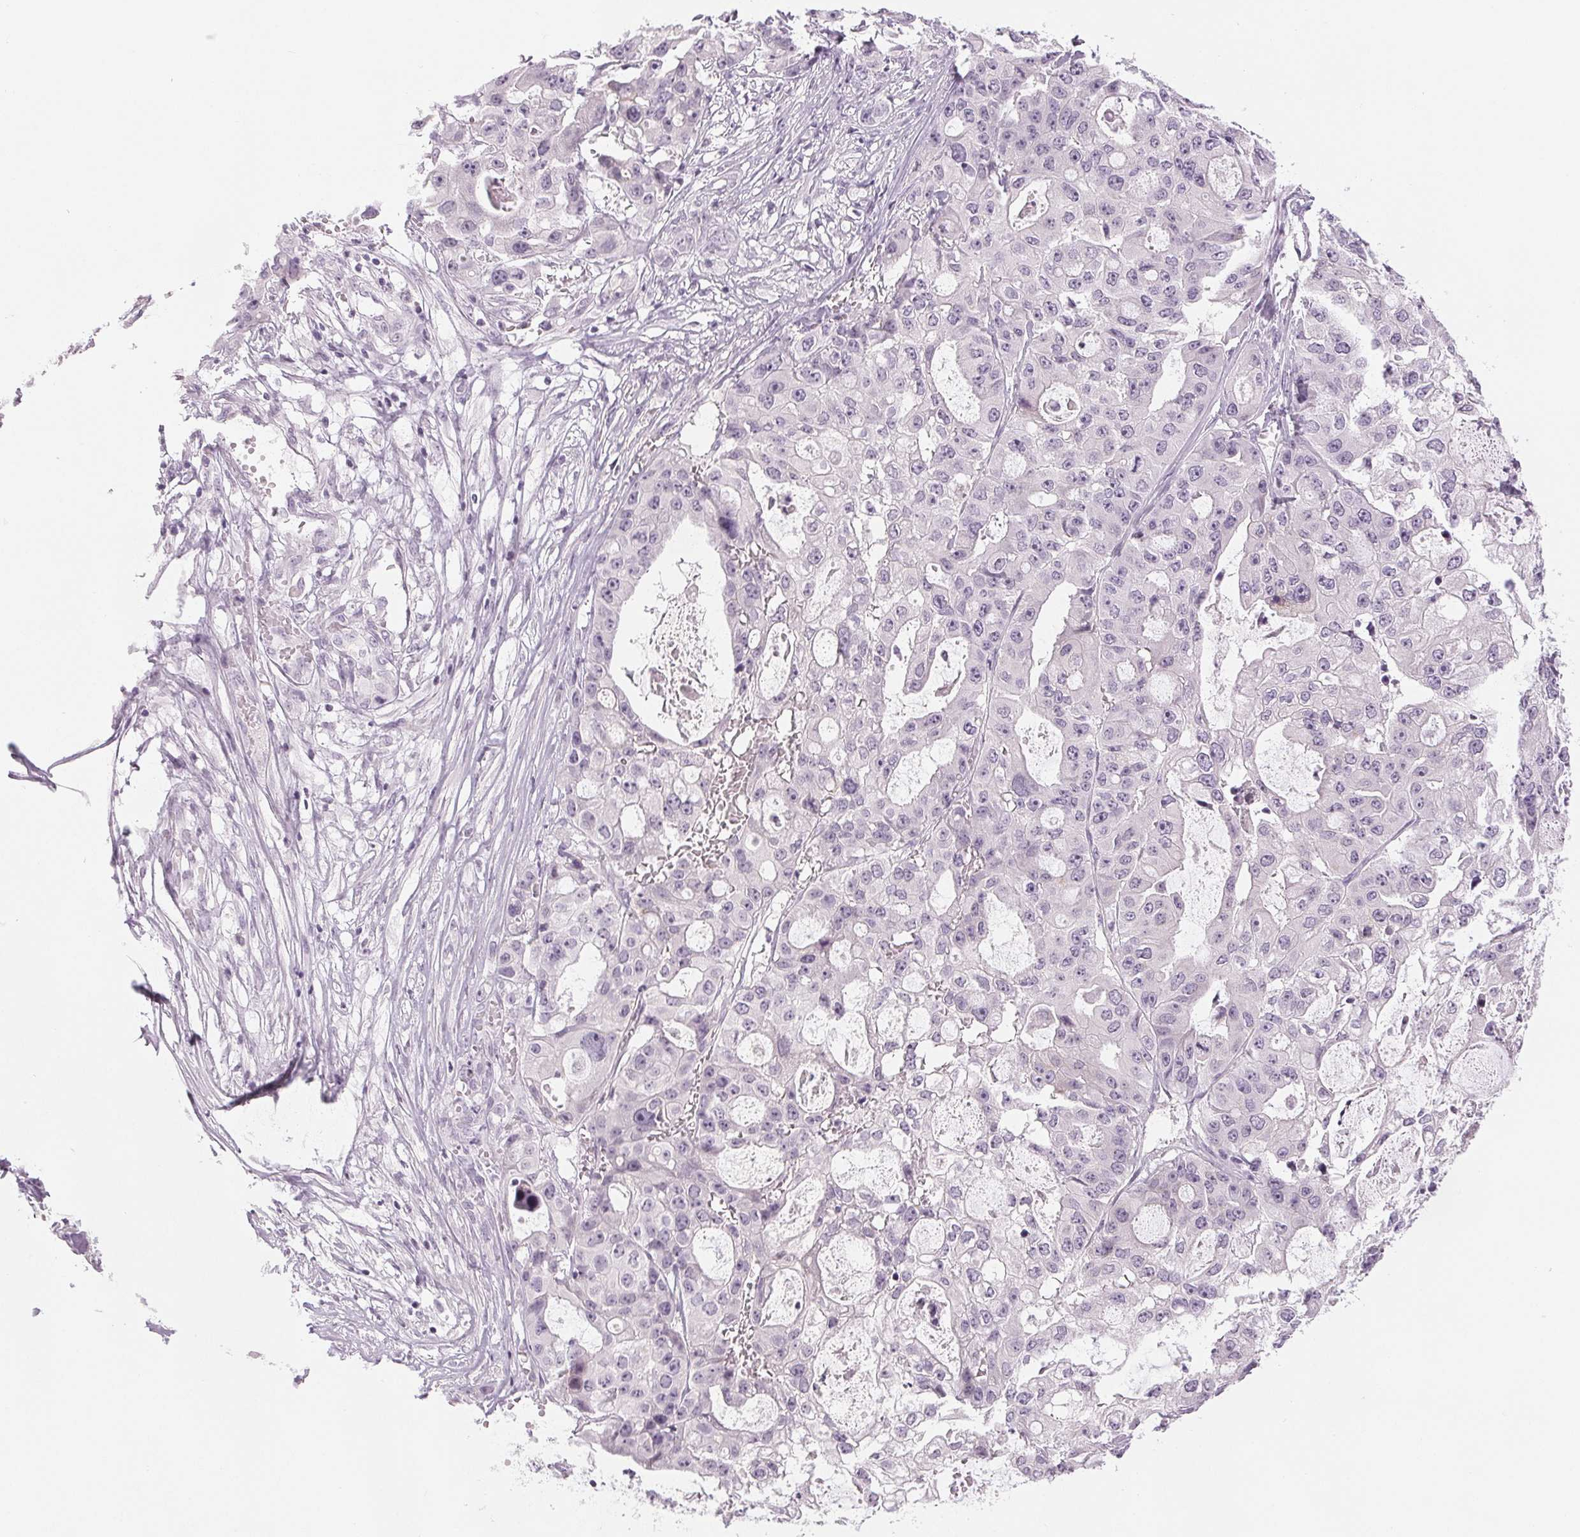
{"staining": {"intensity": "negative", "quantity": "none", "location": "none"}, "tissue": "ovarian cancer", "cell_type": "Tumor cells", "image_type": "cancer", "snomed": [{"axis": "morphology", "description": "Cystadenocarcinoma, serous, NOS"}, {"axis": "topography", "description": "Ovary"}], "caption": "Protein analysis of ovarian serous cystadenocarcinoma demonstrates no significant expression in tumor cells. Nuclei are stained in blue.", "gene": "EHHADH", "patient": {"sex": "female", "age": 56}}